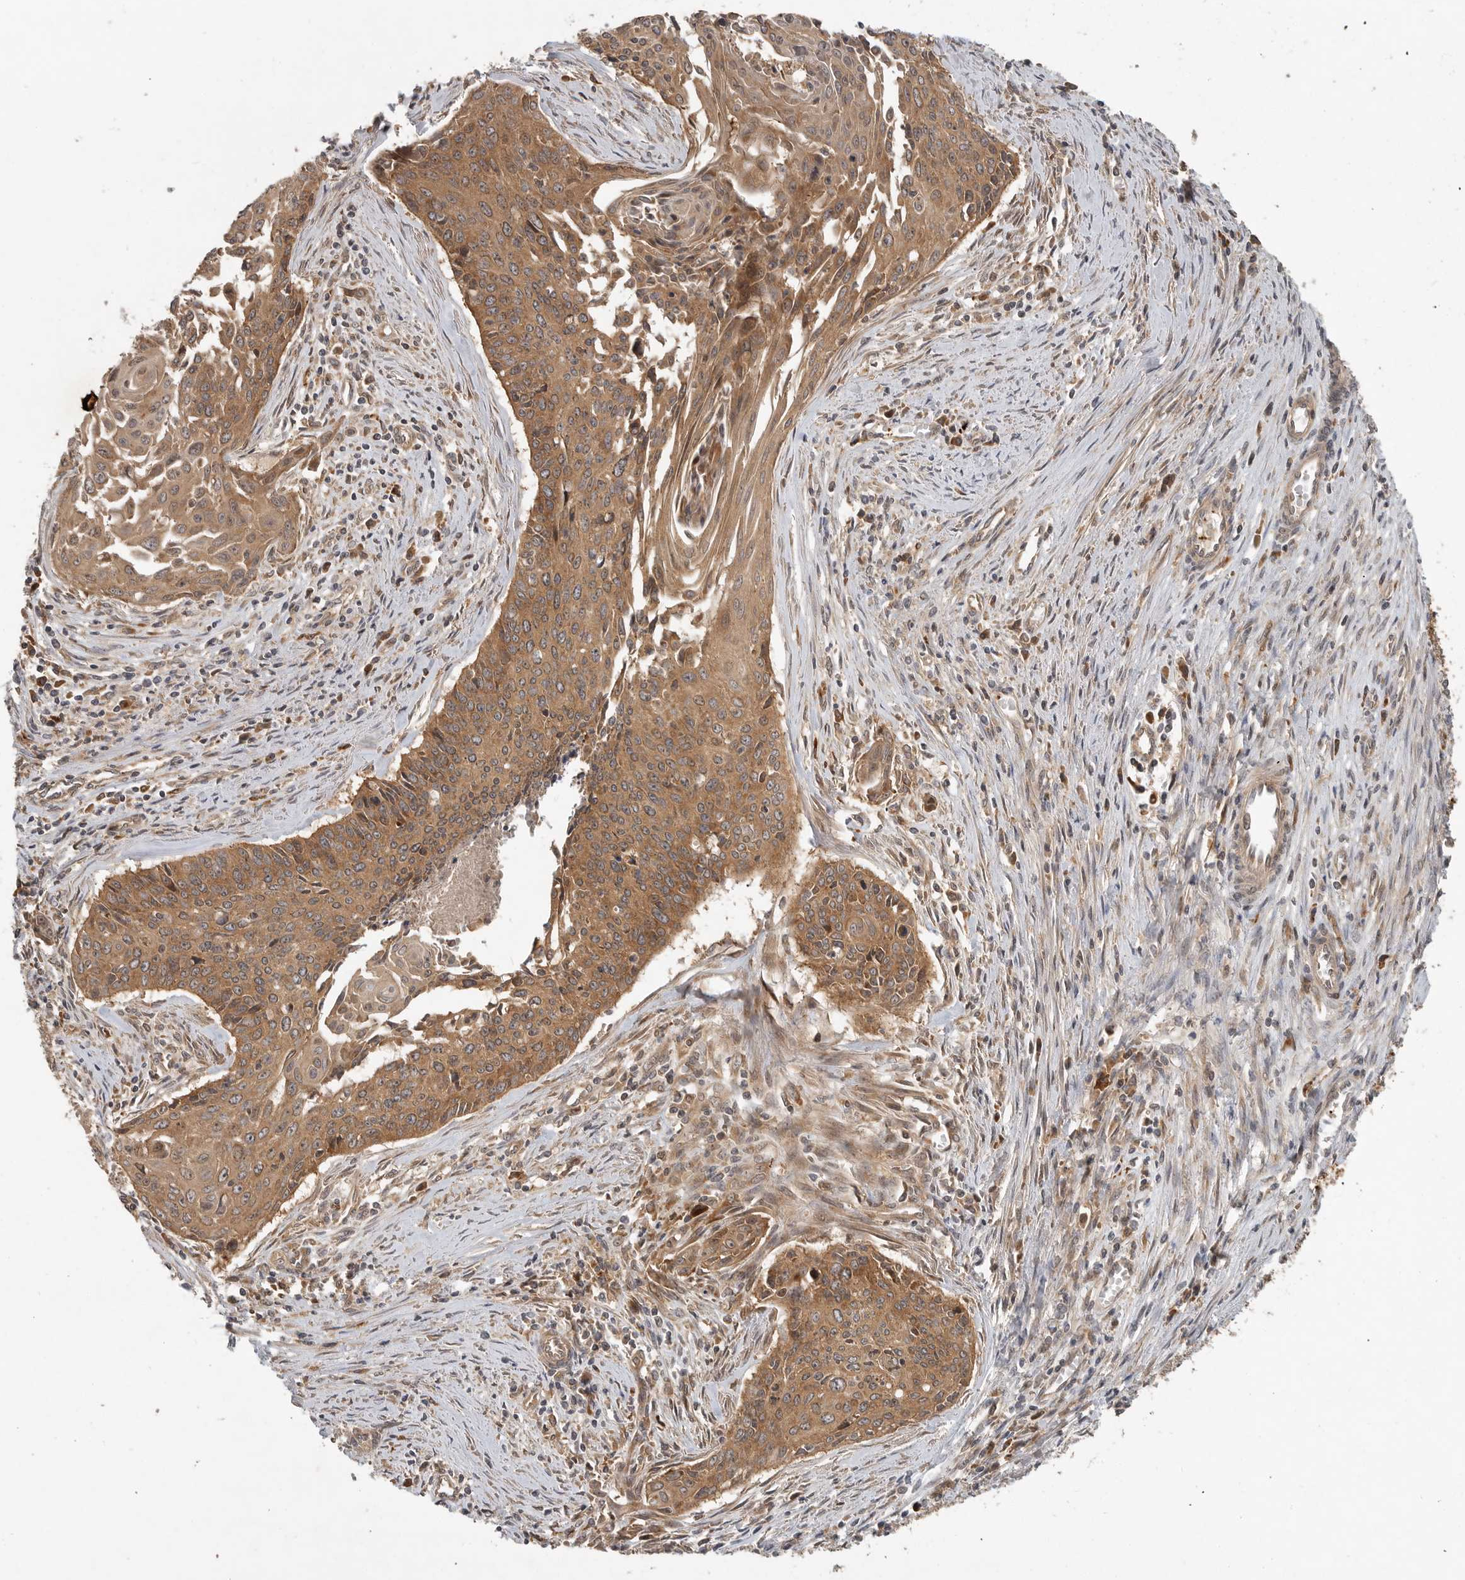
{"staining": {"intensity": "moderate", "quantity": ">75%", "location": "cytoplasmic/membranous"}, "tissue": "cervical cancer", "cell_type": "Tumor cells", "image_type": "cancer", "snomed": [{"axis": "morphology", "description": "Squamous cell carcinoma, NOS"}, {"axis": "topography", "description": "Cervix"}], "caption": "Immunohistochemistry image of human cervical cancer (squamous cell carcinoma) stained for a protein (brown), which exhibits medium levels of moderate cytoplasmic/membranous expression in about >75% of tumor cells.", "gene": "OSBPL9", "patient": {"sex": "female", "age": 55}}